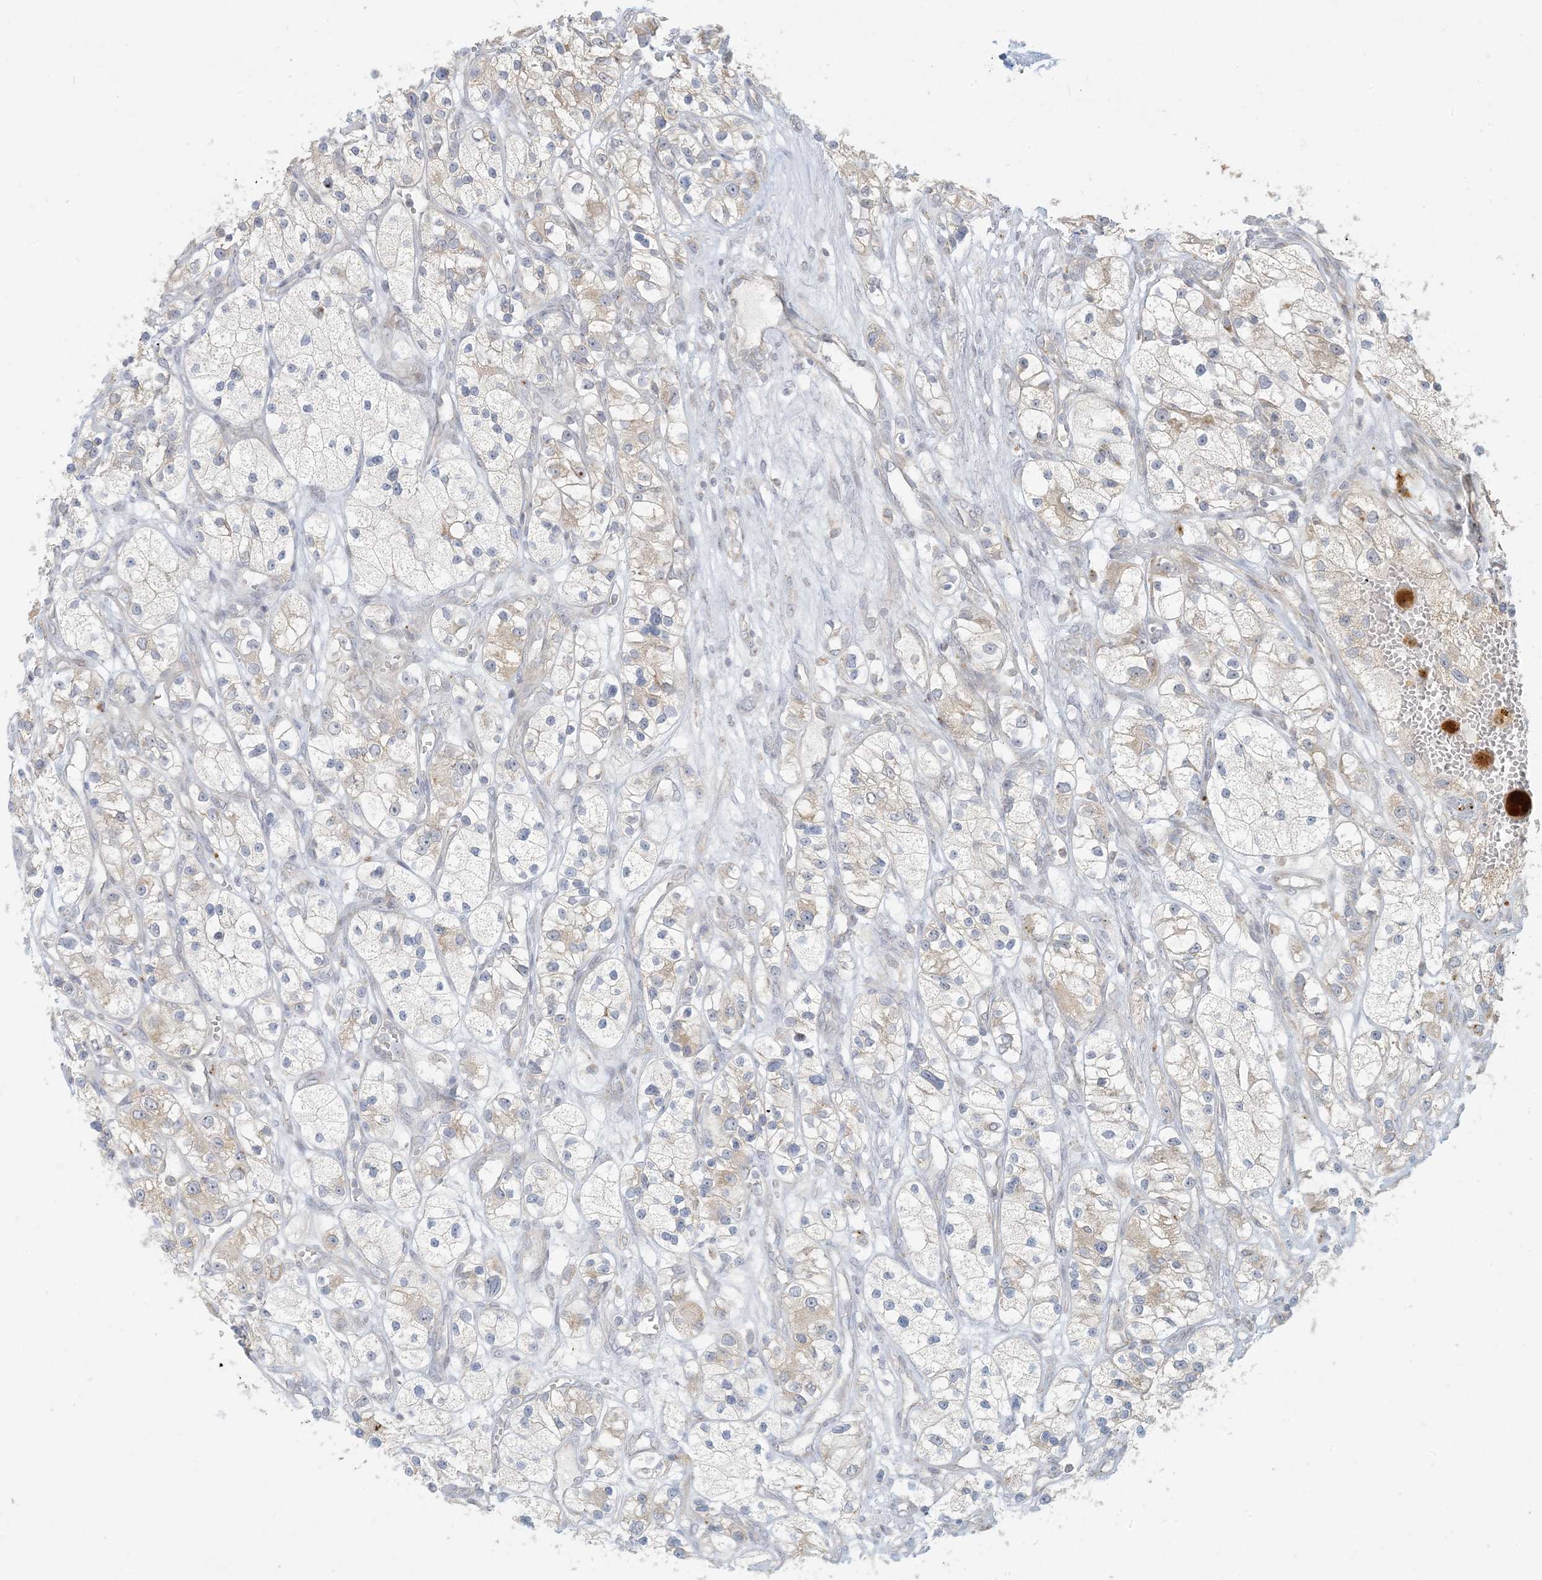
{"staining": {"intensity": "weak", "quantity": "<25%", "location": "cytoplasmic/membranous"}, "tissue": "renal cancer", "cell_type": "Tumor cells", "image_type": "cancer", "snomed": [{"axis": "morphology", "description": "Adenocarcinoma, NOS"}, {"axis": "topography", "description": "Kidney"}], "caption": "Protein analysis of renal cancer reveals no significant staining in tumor cells. (Stains: DAB (3,3'-diaminobenzidine) immunohistochemistry (IHC) with hematoxylin counter stain, Microscopy: brightfield microscopy at high magnification).", "gene": "MCAT", "patient": {"sex": "female", "age": 57}}